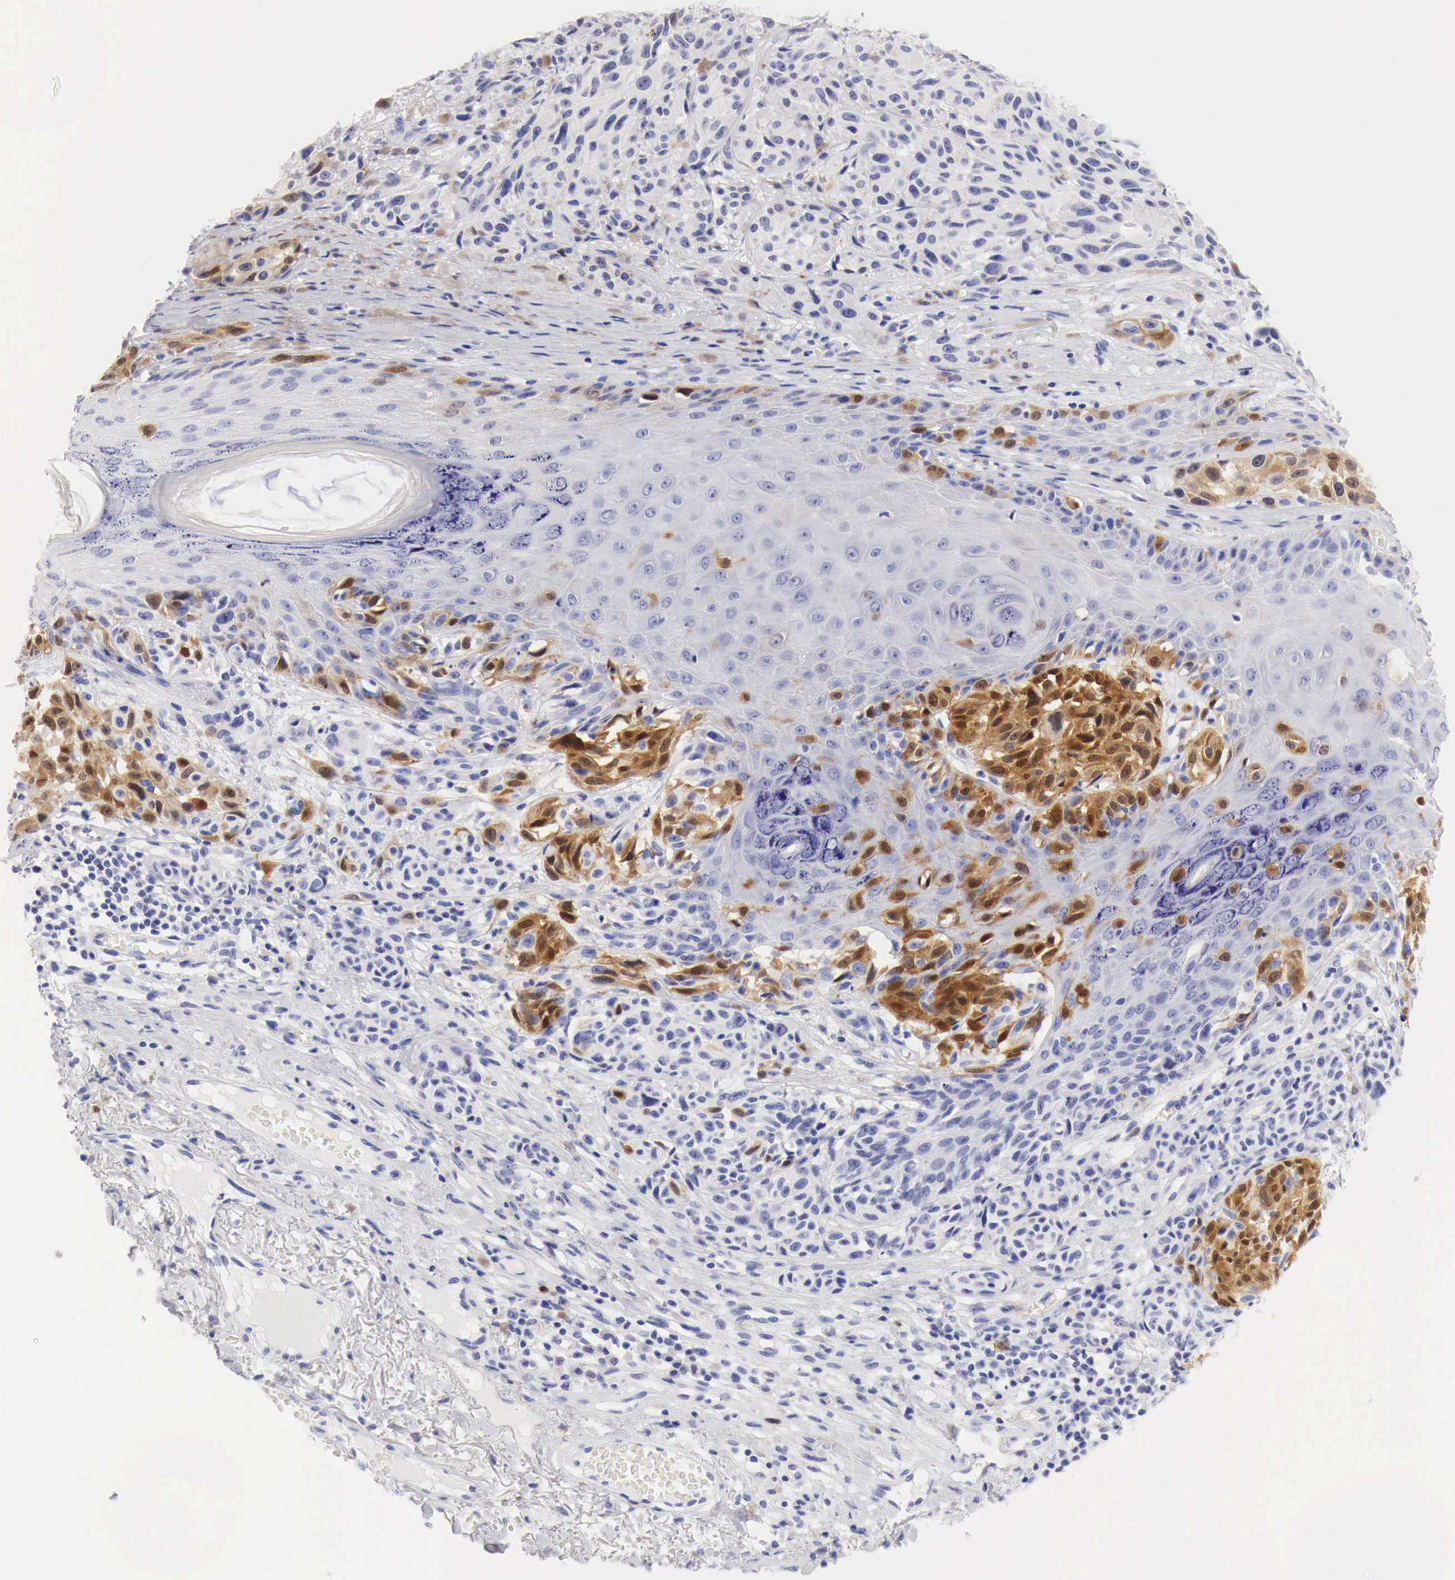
{"staining": {"intensity": "strong", "quantity": "25%-75%", "location": "cytoplasmic/membranous"}, "tissue": "melanoma", "cell_type": "Tumor cells", "image_type": "cancer", "snomed": [{"axis": "morphology", "description": "Malignant melanoma, NOS"}, {"axis": "topography", "description": "Skin"}], "caption": "Immunohistochemistry image of melanoma stained for a protein (brown), which reveals high levels of strong cytoplasmic/membranous staining in about 25%-75% of tumor cells.", "gene": "CDKN2A", "patient": {"sex": "male", "age": 70}}